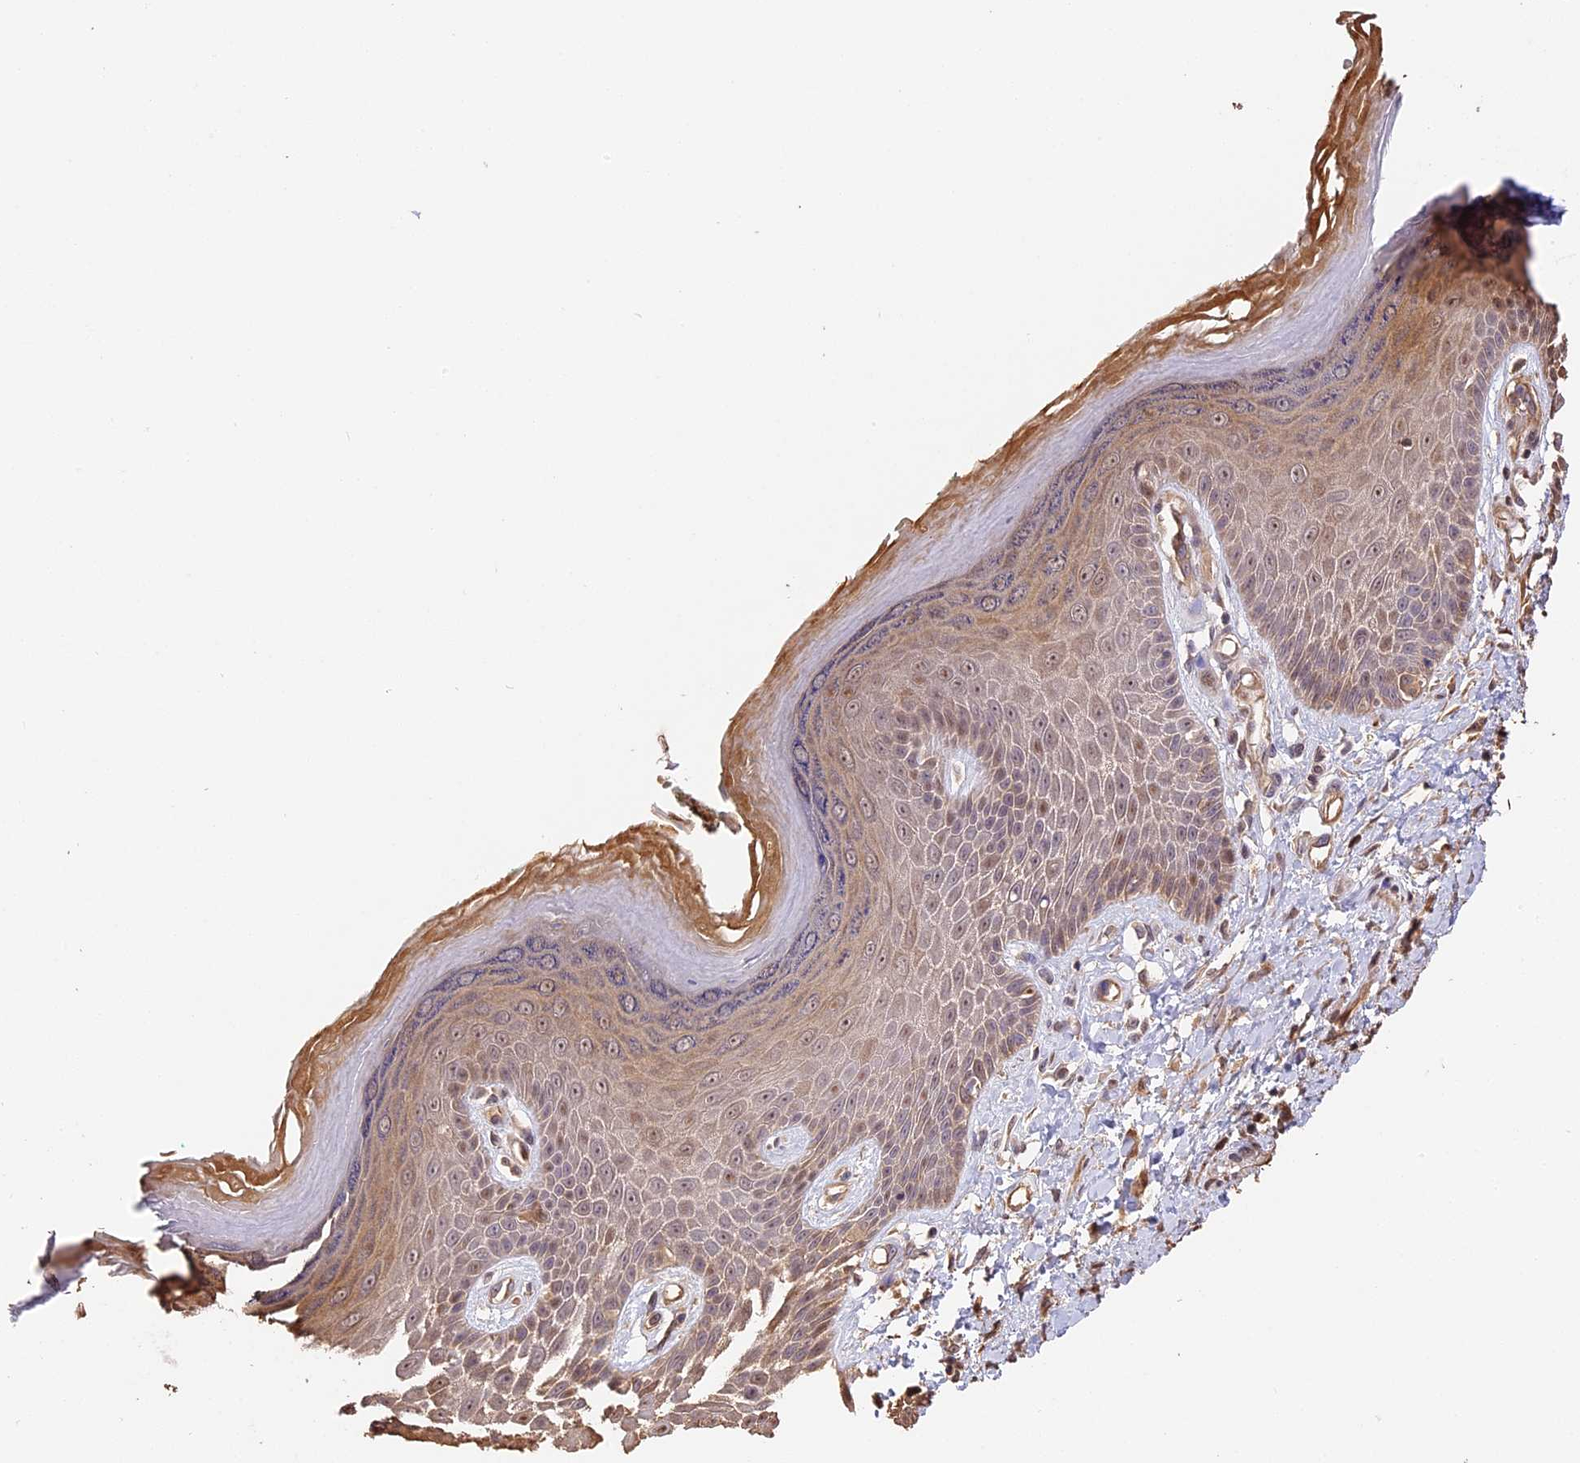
{"staining": {"intensity": "weak", "quantity": ">75%", "location": "cytoplasmic/membranous,nuclear"}, "tissue": "skin", "cell_type": "Epidermal cells", "image_type": "normal", "snomed": [{"axis": "morphology", "description": "Normal tissue, NOS"}, {"axis": "topography", "description": "Anal"}], "caption": "Normal skin reveals weak cytoplasmic/membranous,nuclear expression in approximately >75% of epidermal cells, visualized by immunohistochemistry.", "gene": "PPP1R37", "patient": {"sex": "male", "age": 78}}